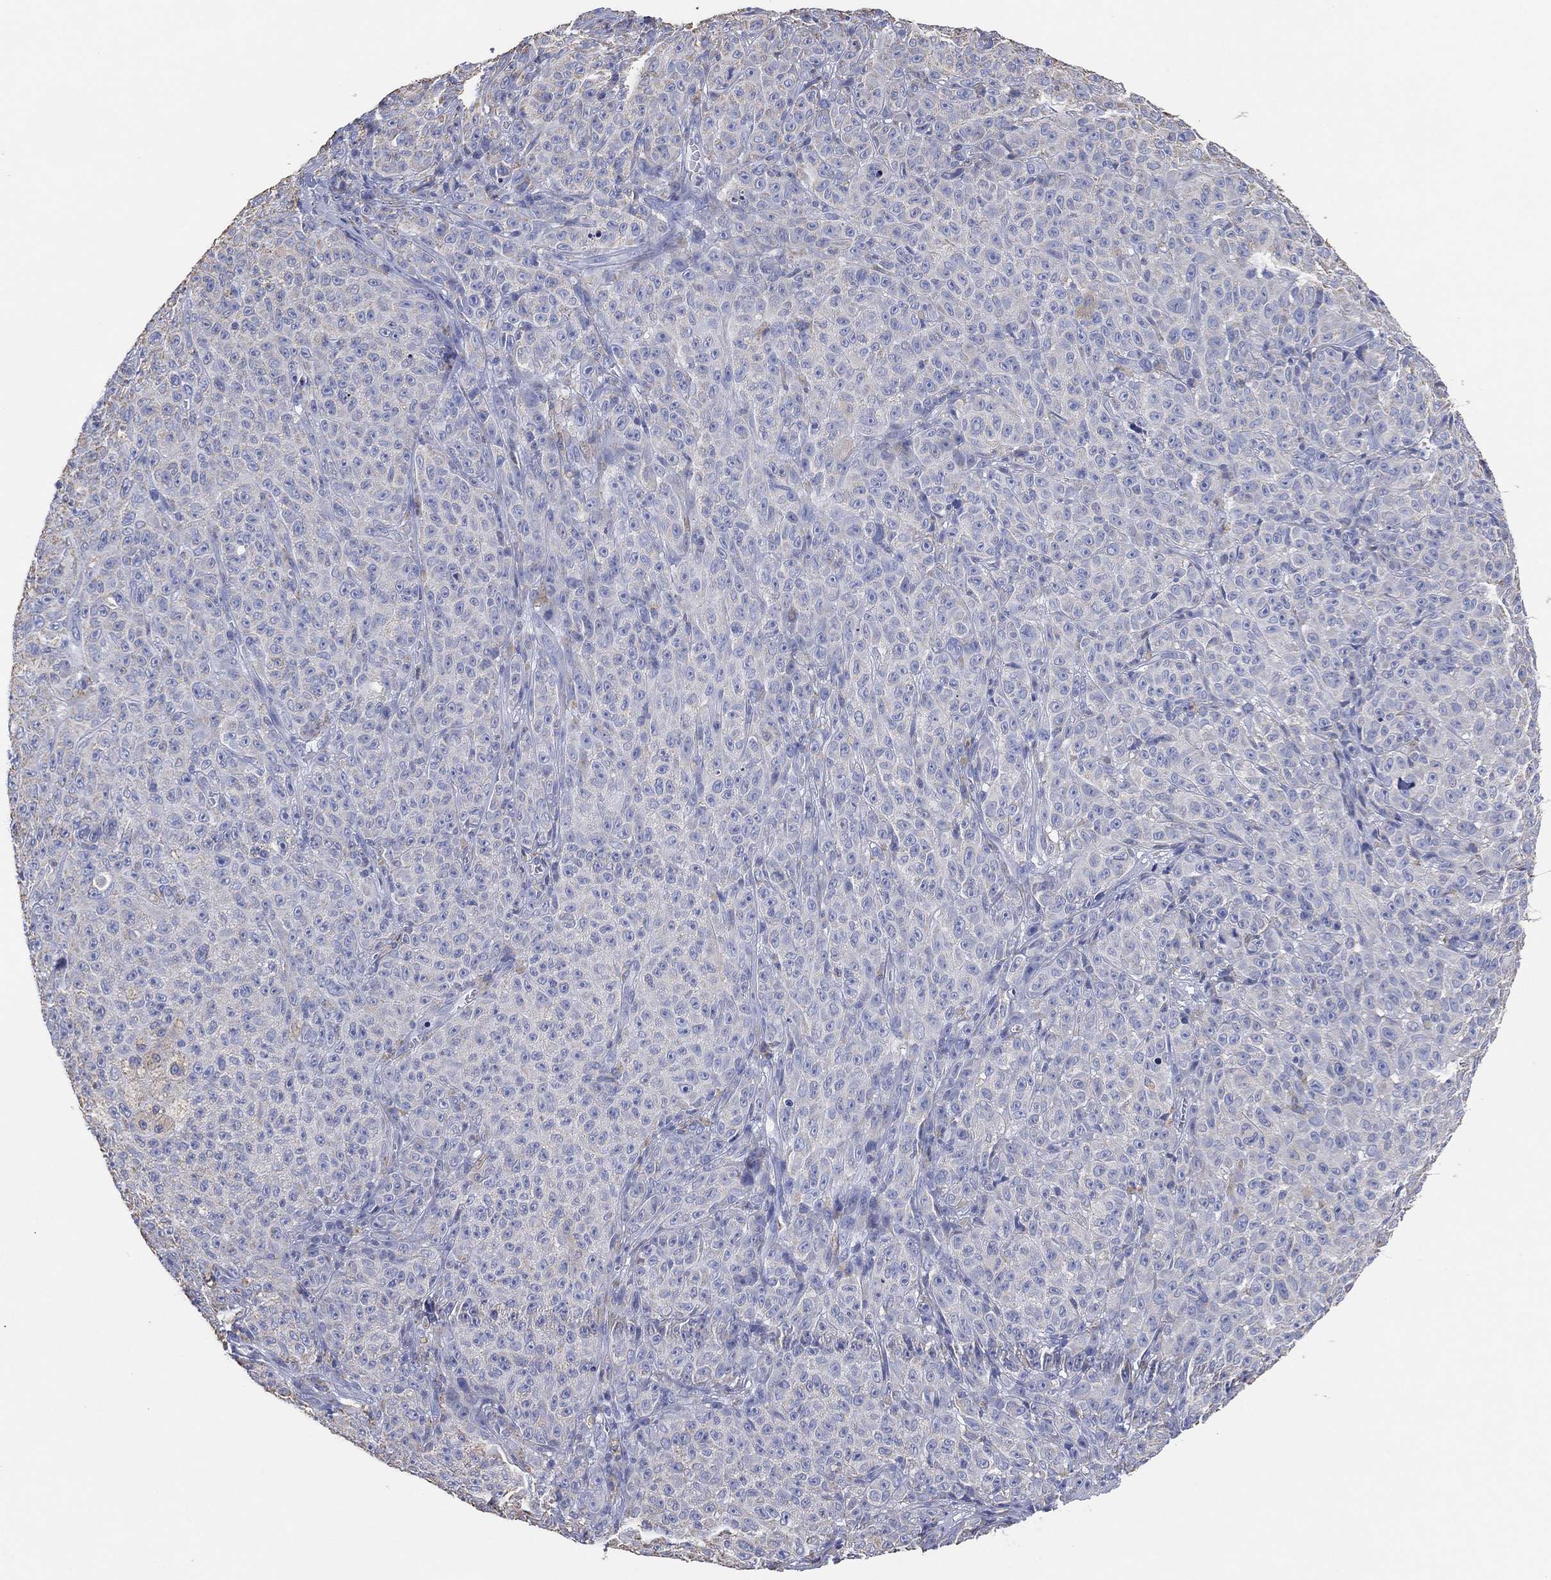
{"staining": {"intensity": "negative", "quantity": "none", "location": "none"}, "tissue": "melanoma", "cell_type": "Tumor cells", "image_type": "cancer", "snomed": [{"axis": "morphology", "description": "Malignant melanoma, NOS"}, {"axis": "topography", "description": "Skin"}], "caption": "A photomicrograph of human melanoma is negative for staining in tumor cells. Nuclei are stained in blue.", "gene": "CFTR", "patient": {"sex": "female", "age": 82}}